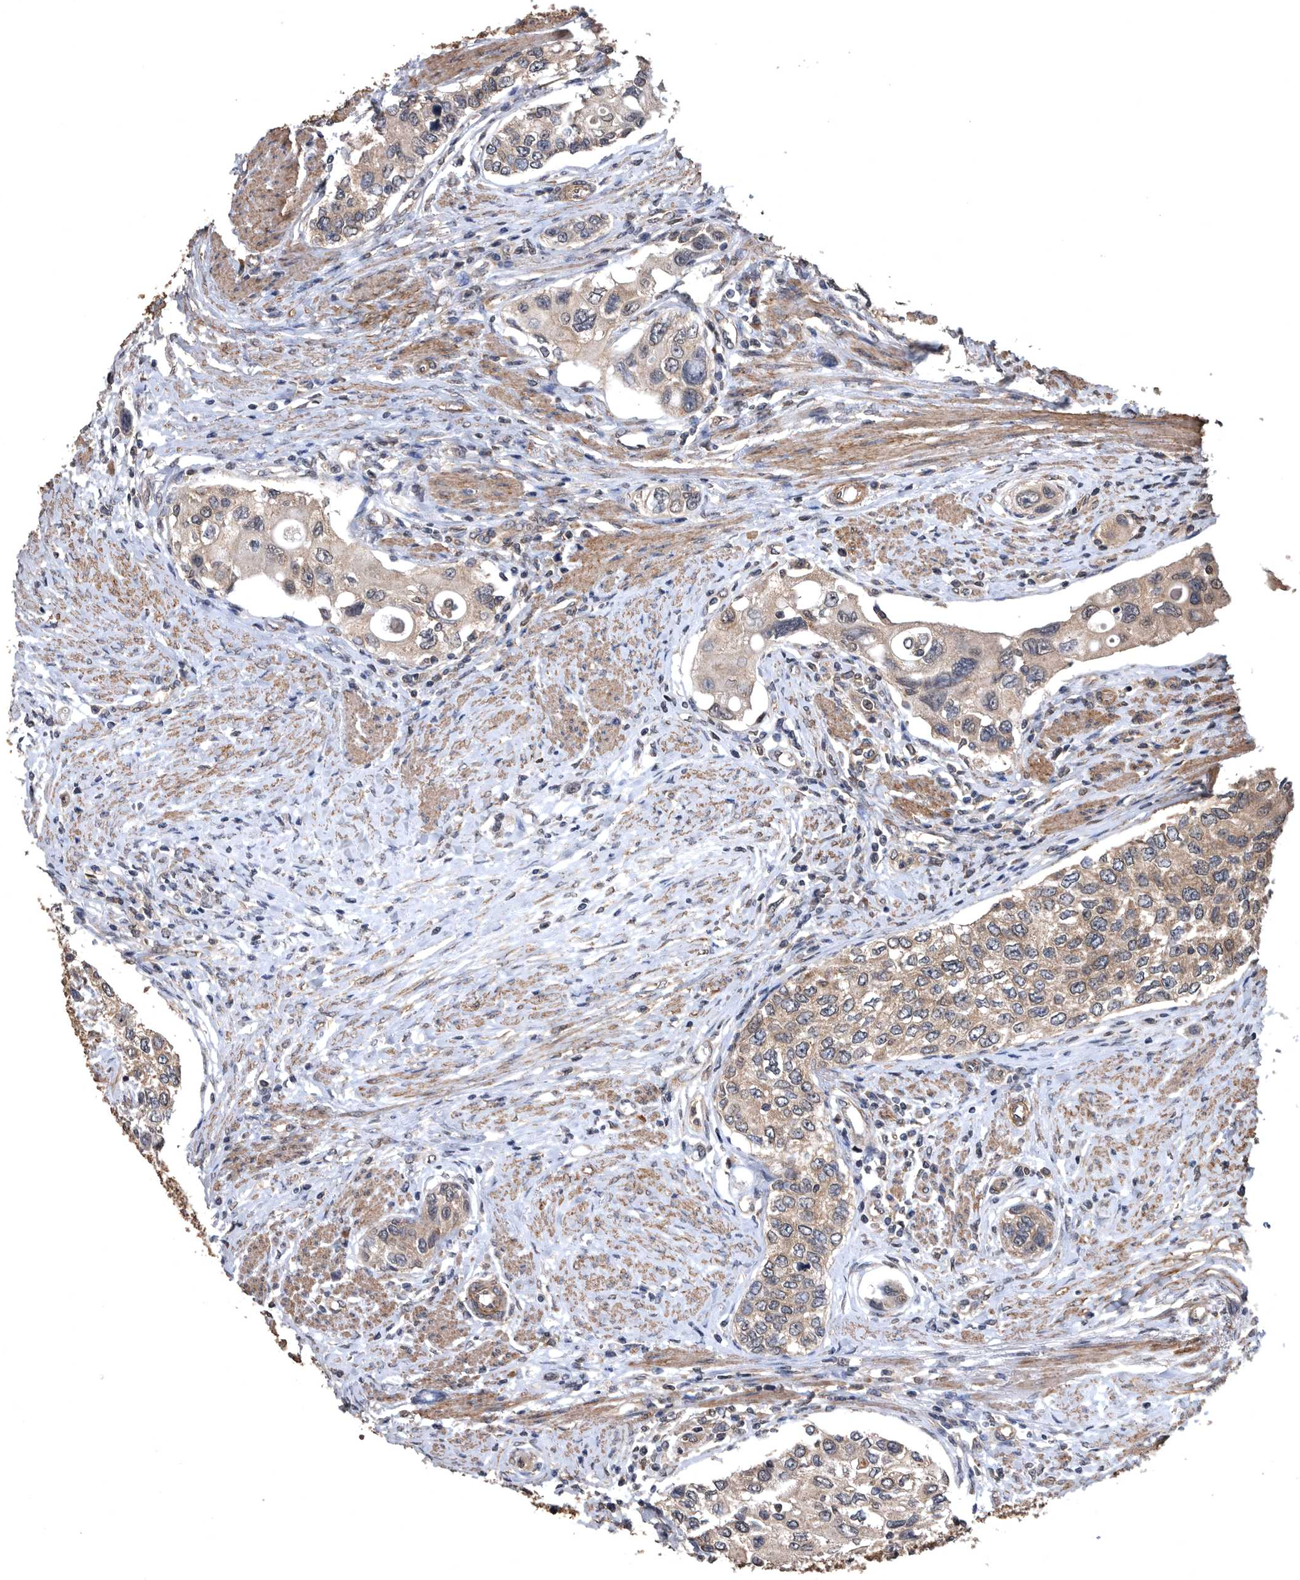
{"staining": {"intensity": "weak", "quantity": ">75%", "location": "cytoplasmic/membranous"}, "tissue": "urothelial cancer", "cell_type": "Tumor cells", "image_type": "cancer", "snomed": [{"axis": "morphology", "description": "Urothelial carcinoma, High grade"}, {"axis": "topography", "description": "Urinary bladder"}], "caption": "A brown stain highlights weak cytoplasmic/membranous staining of a protein in urothelial cancer tumor cells.", "gene": "NRBP1", "patient": {"sex": "female", "age": 56}}